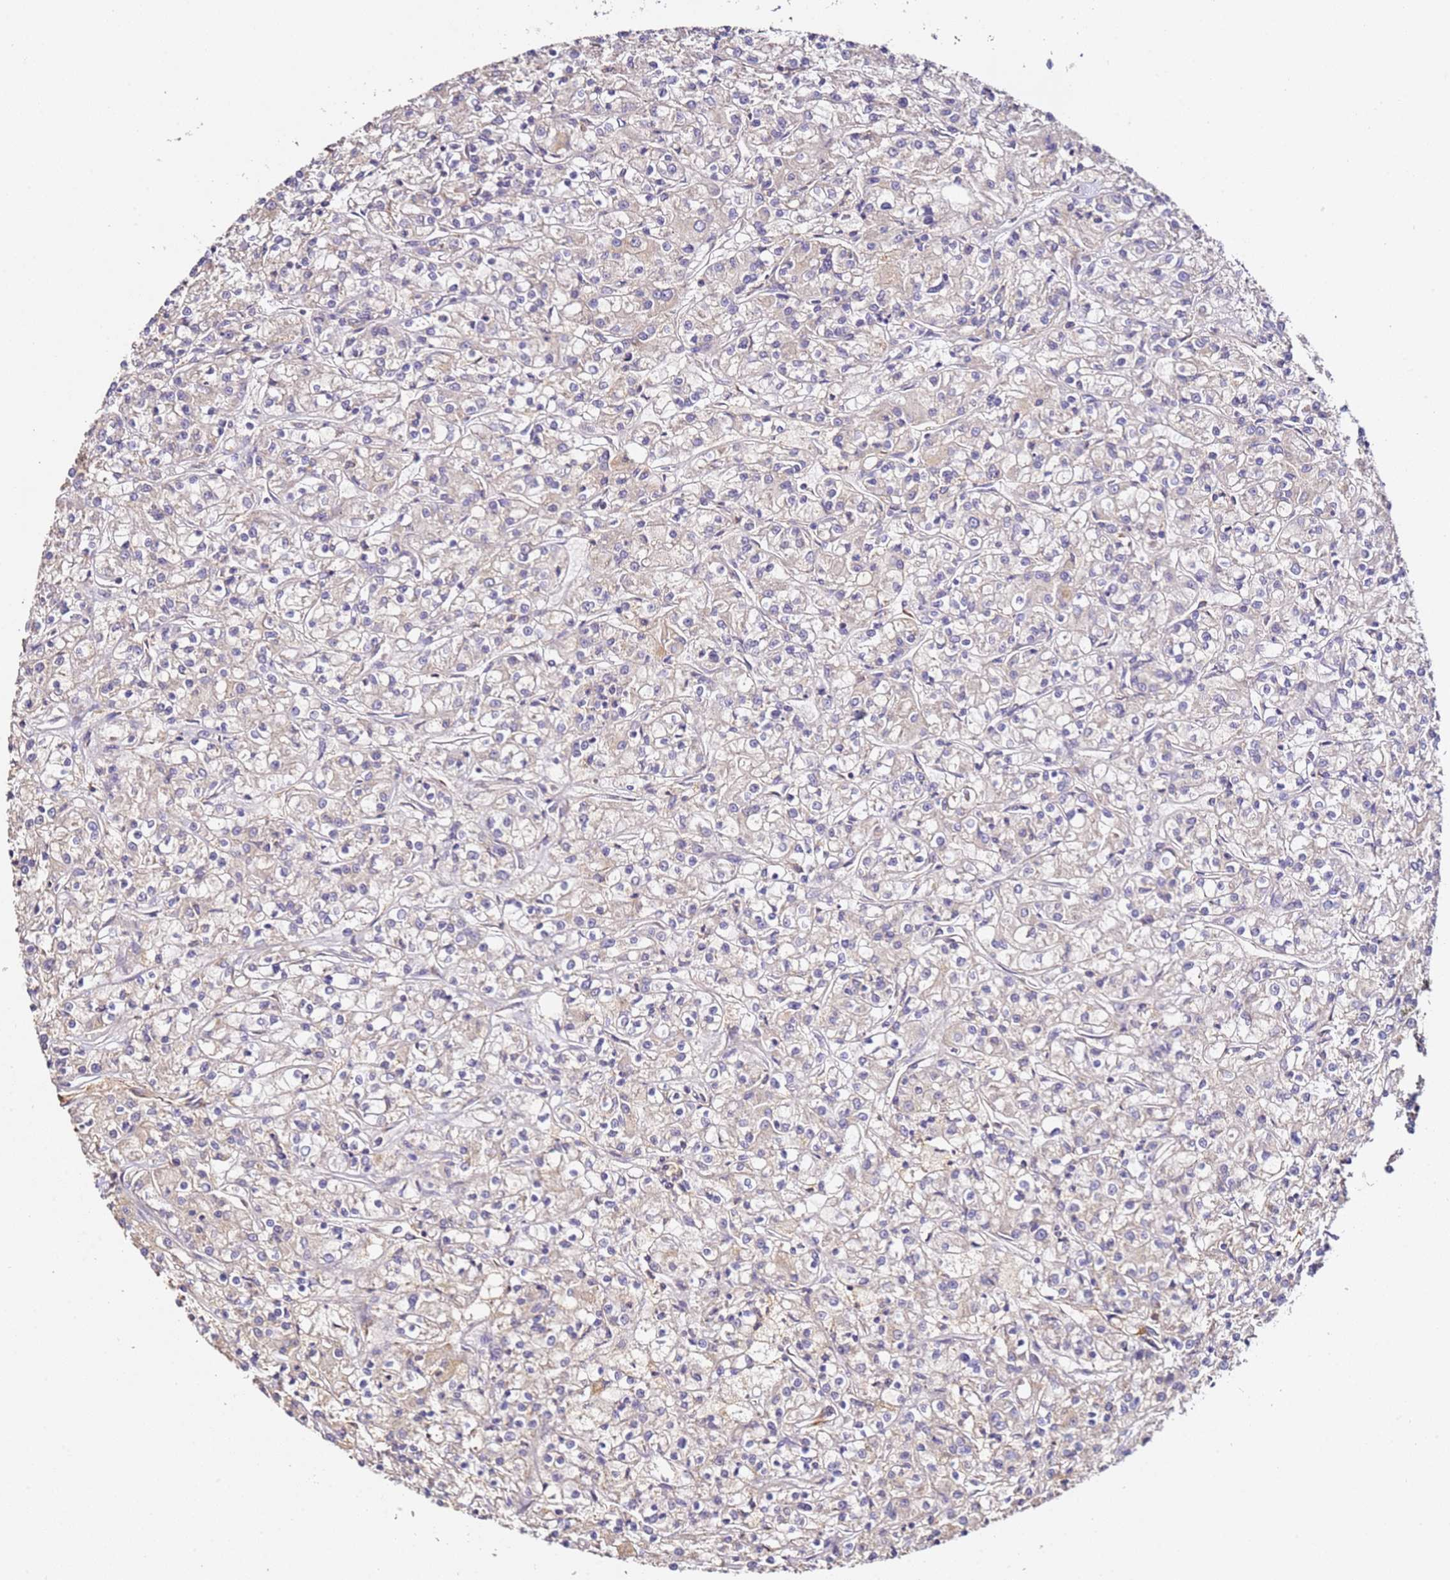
{"staining": {"intensity": "negative", "quantity": "none", "location": "none"}, "tissue": "renal cancer", "cell_type": "Tumor cells", "image_type": "cancer", "snomed": [{"axis": "morphology", "description": "Adenocarcinoma, NOS"}, {"axis": "topography", "description": "Kidney"}], "caption": "A histopathology image of human renal cancer (adenocarcinoma) is negative for staining in tumor cells.", "gene": "OR2B11", "patient": {"sex": "female", "age": 59}}